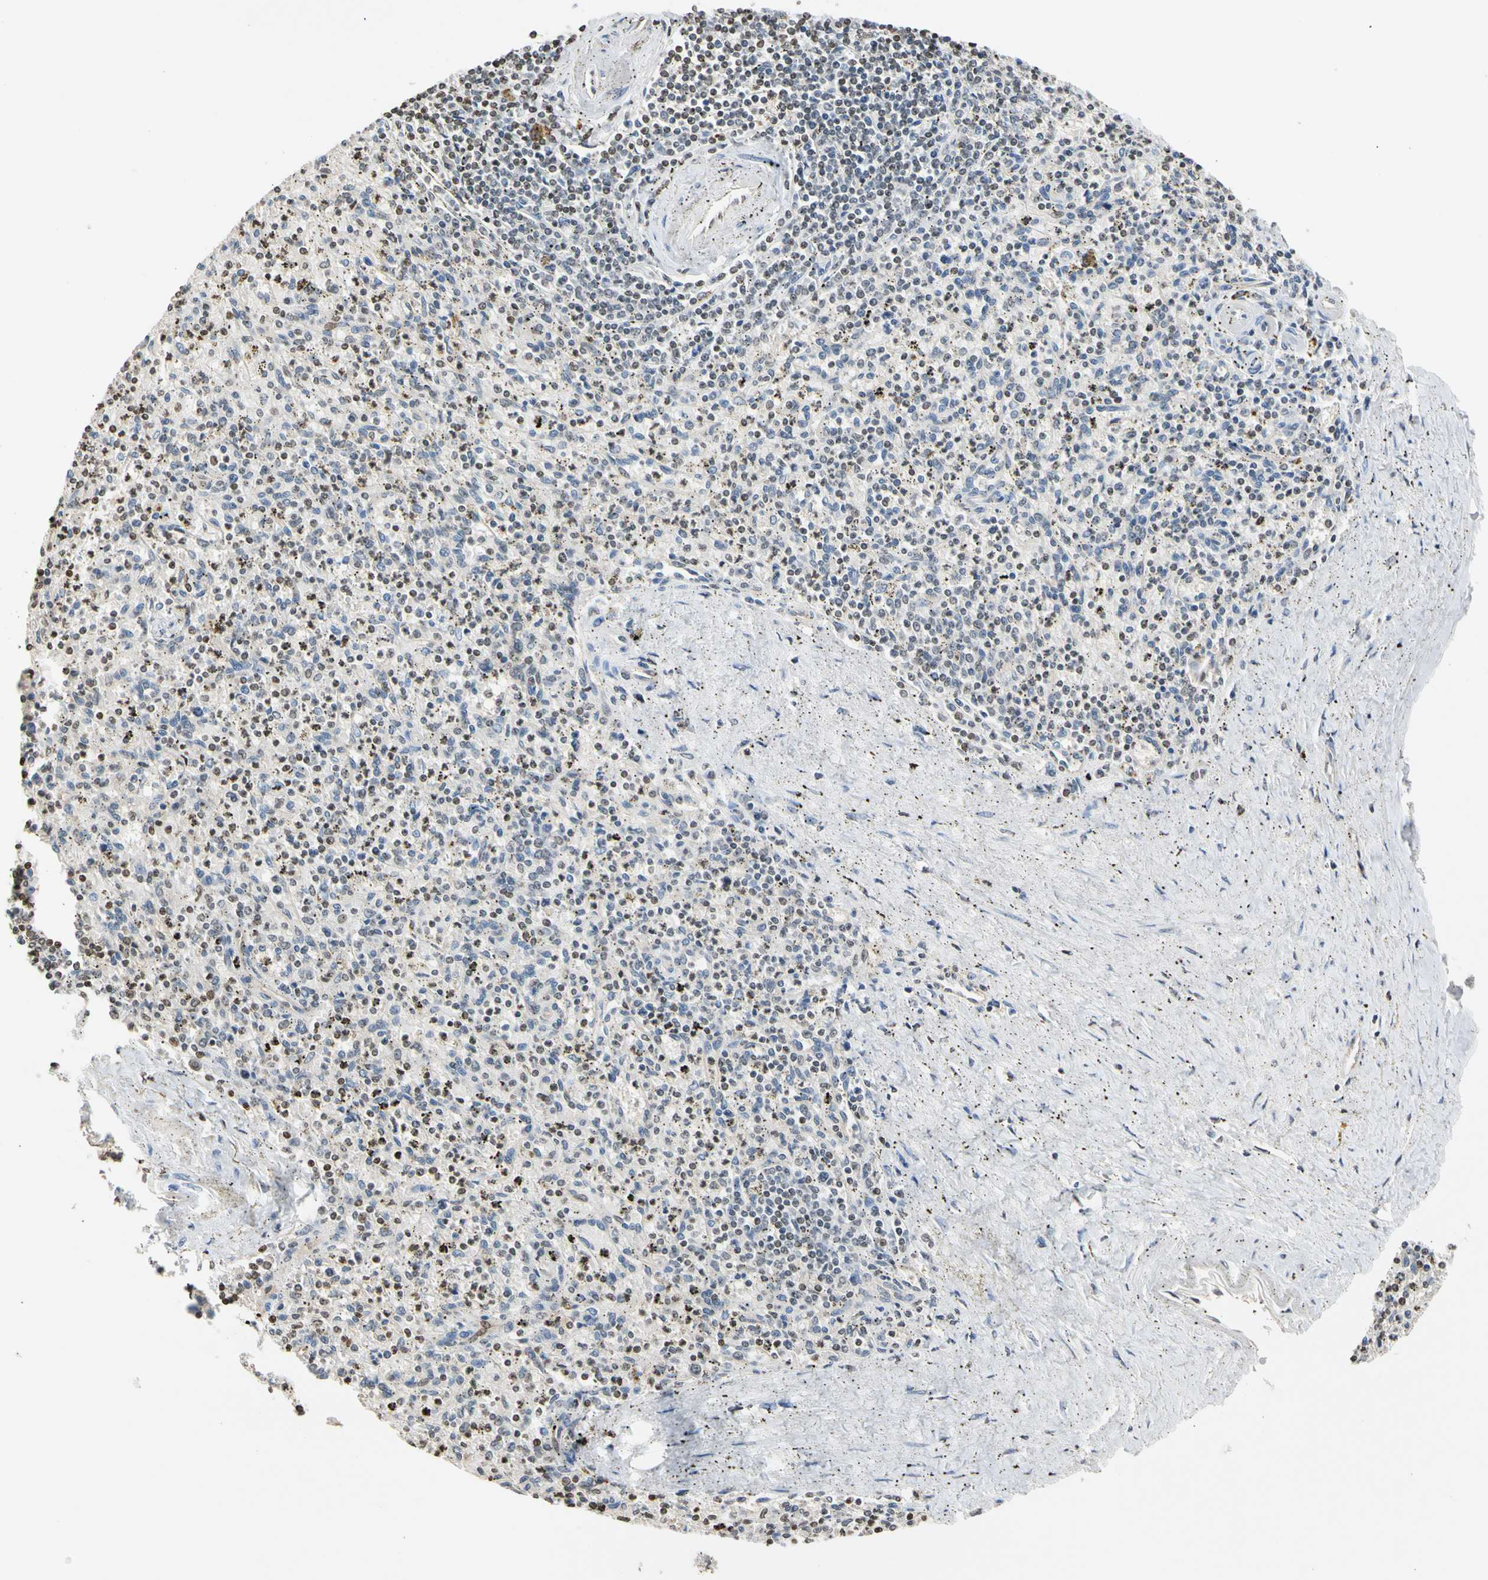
{"staining": {"intensity": "weak", "quantity": "<25%", "location": "cytoplasmic/membranous,nuclear"}, "tissue": "spleen", "cell_type": "Cells in red pulp", "image_type": "normal", "snomed": [{"axis": "morphology", "description": "Normal tissue, NOS"}, {"axis": "topography", "description": "Spleen"}], "caption": "DAB immunohistochemical staining of benign human spleen shows no significant expression in cells in red pulp.", "gene": "GPX4", "patient": {"sex": "male", "age": 72}}